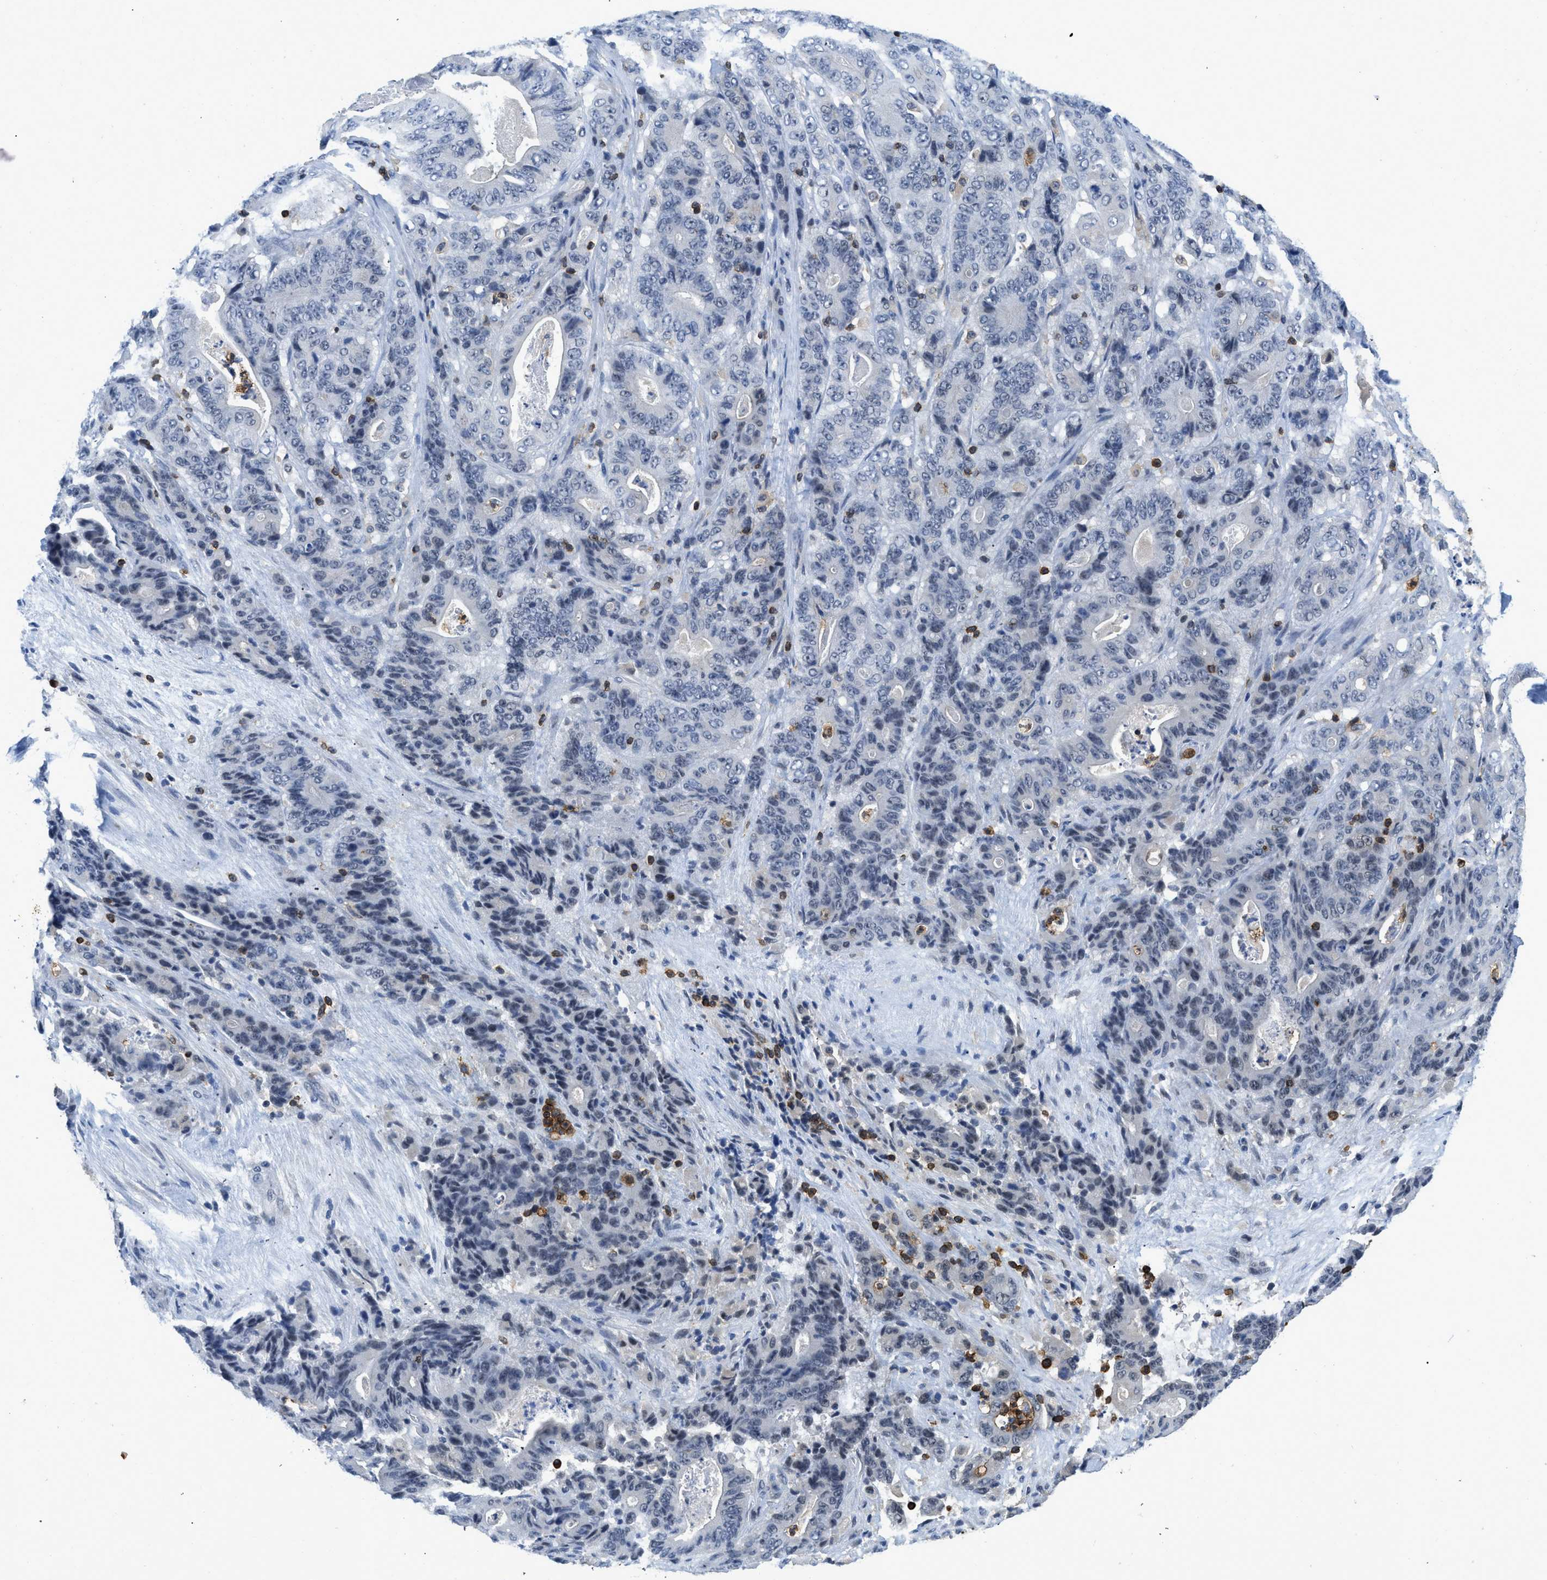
{"staining": {"intensity": "negative", "quantity": "none", "location": "none"}, "tissue": "stomach cancer", "cell_type": "Tumor cells", "image_type": "cancer", "snomed": [{"axis": "morphology", "description": "Adenocarcinoma, NOS"}, {"axis": "topography", "description": "Stomach"}], "caption": "Tumor cells are negative for protein expression in human stomach cancer (adenocarcinoma).", "gene": "FAM151A", "patient": {"sex": "female", "age": 73}}